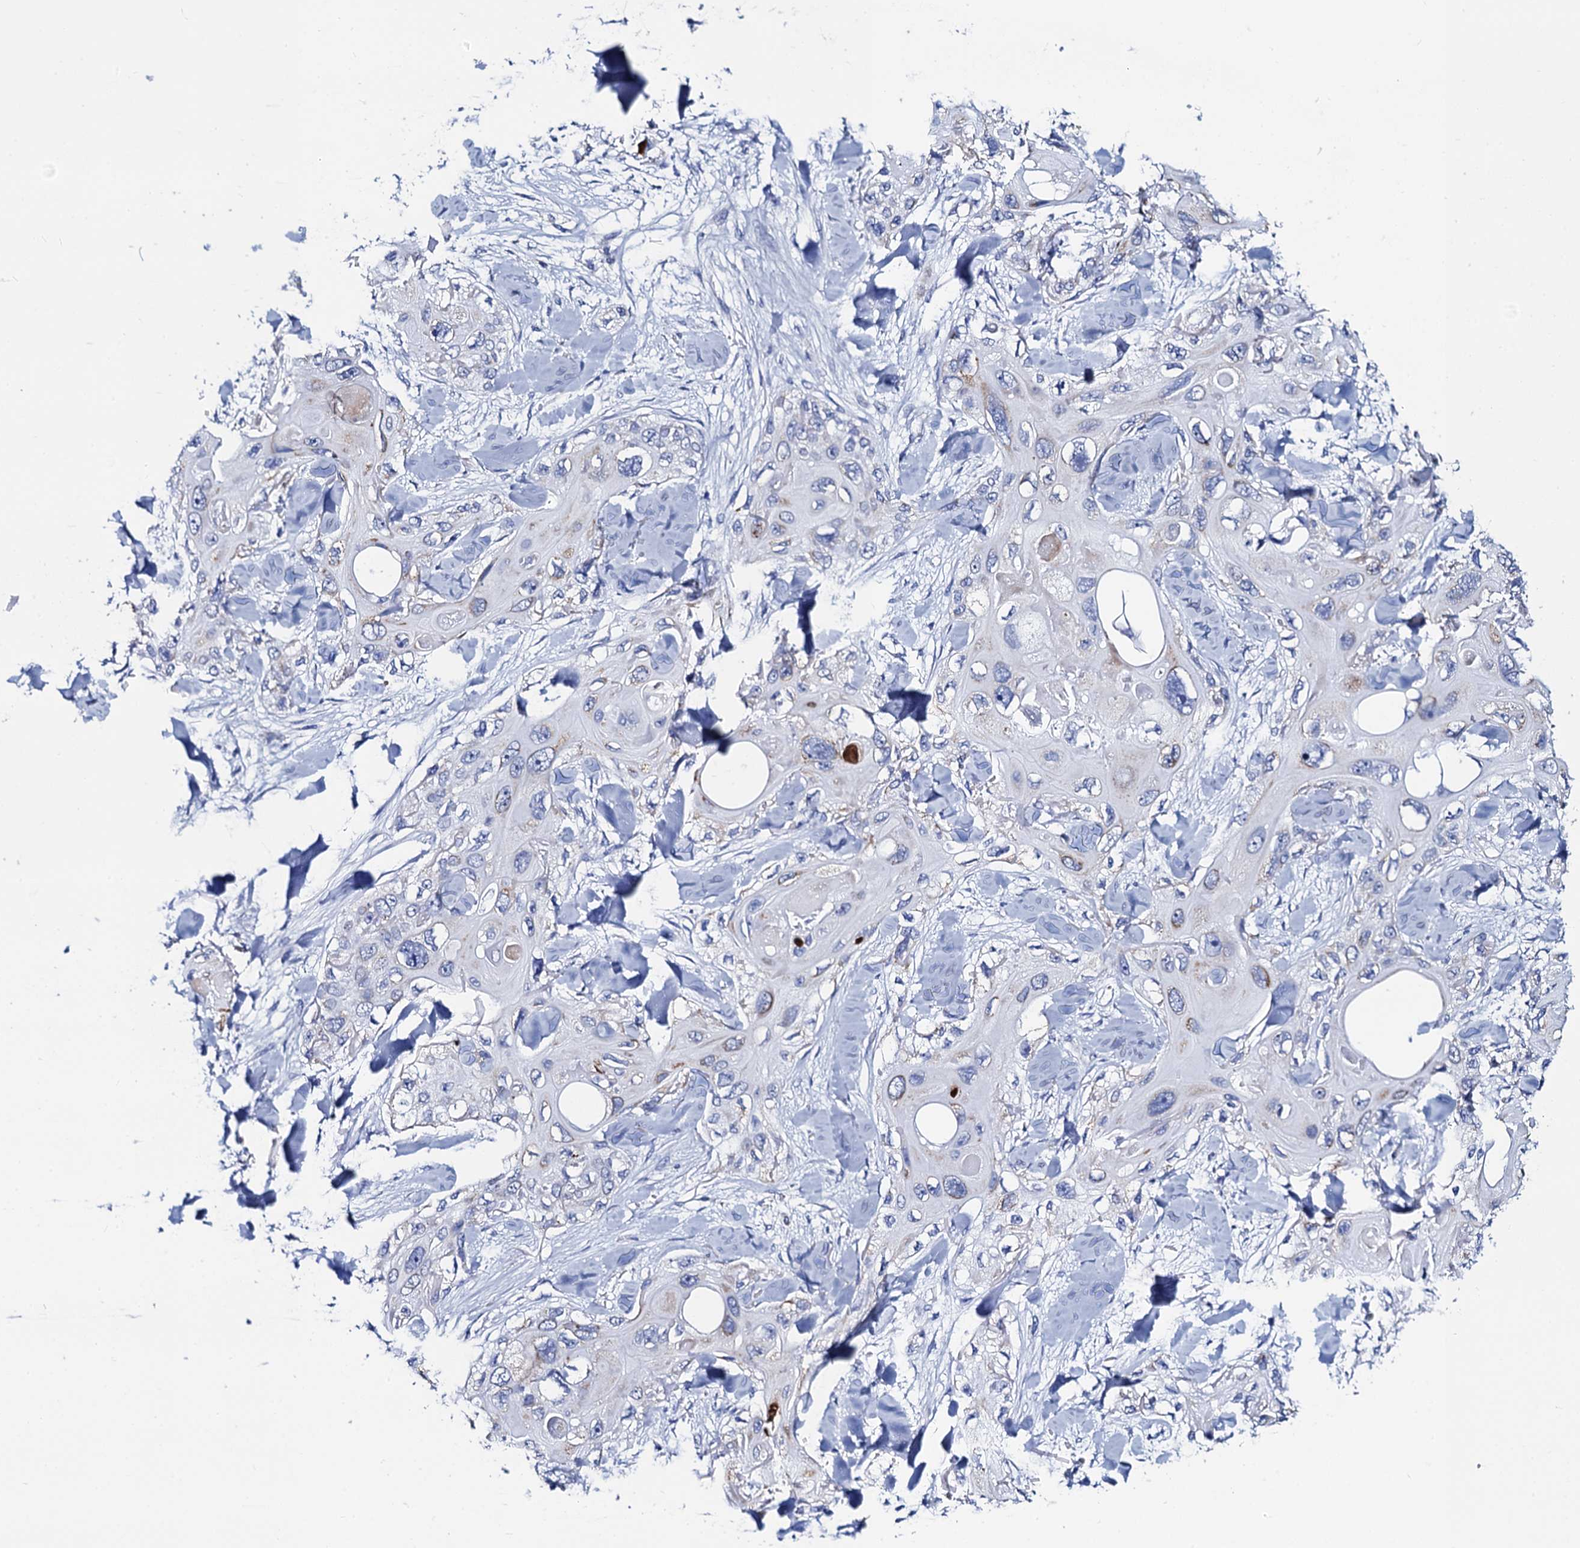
{"staining": {"intensity": "negative", "quantity": "none", "location": "none"}, "tissue": "skin cancer", "cell_type": "Tumor cells", "image_type": "cancer", "snomed": [{"axis": "morphology", "description": "Normal tissue, NOS"}, {"axis": "morphology", "description": "Squamous cell carcinoma, NOS"}, {"axis": "topography", "description": "Skin"}], "caption": "The histopathology image reveals no staining of tumor cells in skin cancer (squamous cell carcinoma).", "gene": "ACADSB", "patient": {"sex": "male", "age": 72}}